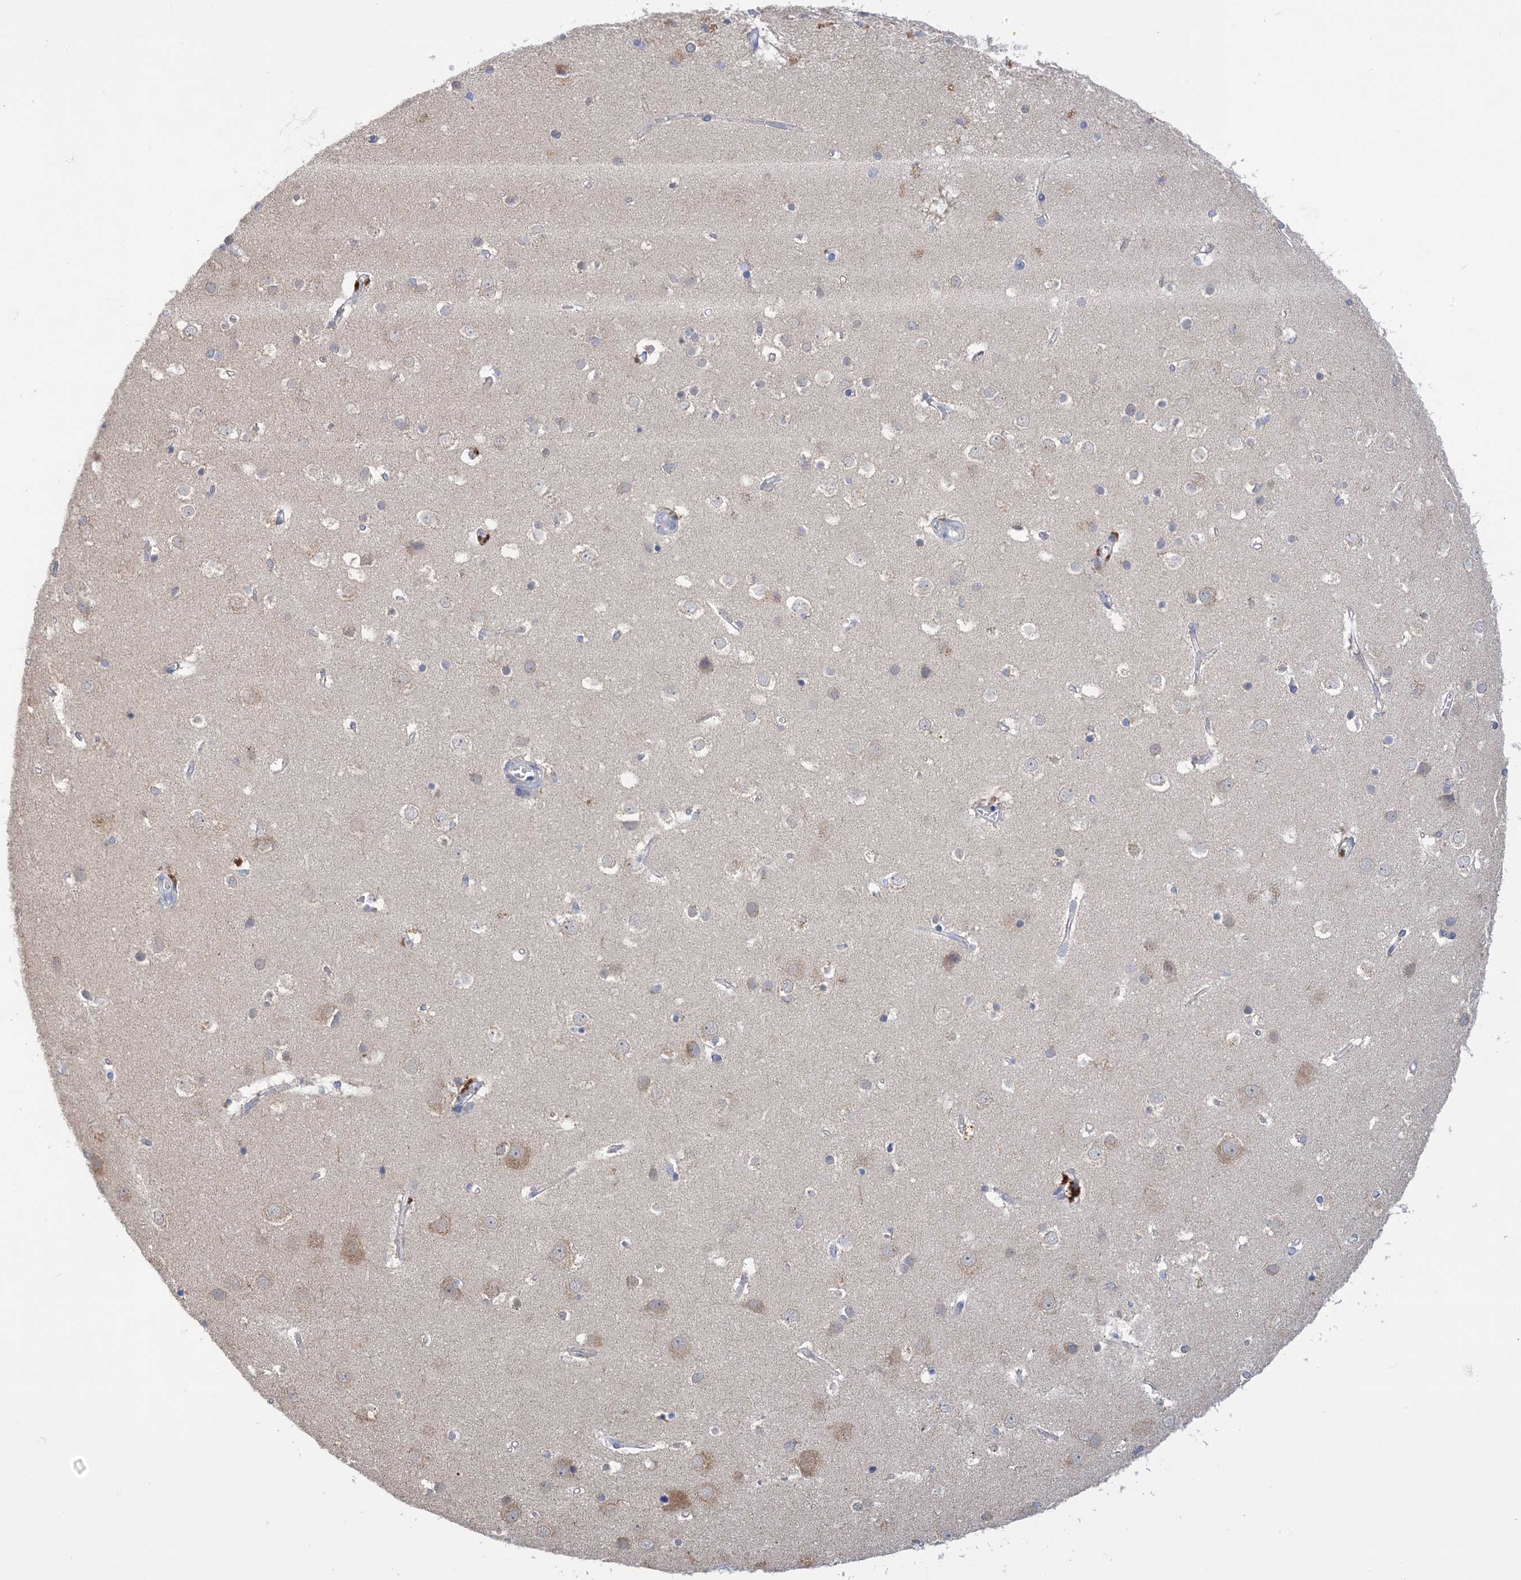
{"staining": {"intensity": "negative", "quantity": "none", "location": "none"}, "tissue": "cerebral cortex", "cell_type": "Endothelial cells", "image_type": "normal", "snomed": [{"axis": "morphology", "description": "Normal tissue, NOS"}, {"axis": "topography", "description": "Cerebral cortex"}], "caption": "IHC micrograph of normal cerebral cortex: human cerebral cortex stained with DAB displays no significant protein staining in endothelial cells.", "gene": "CLEC16A", "patient": {"sex": "male", "age": 54}}